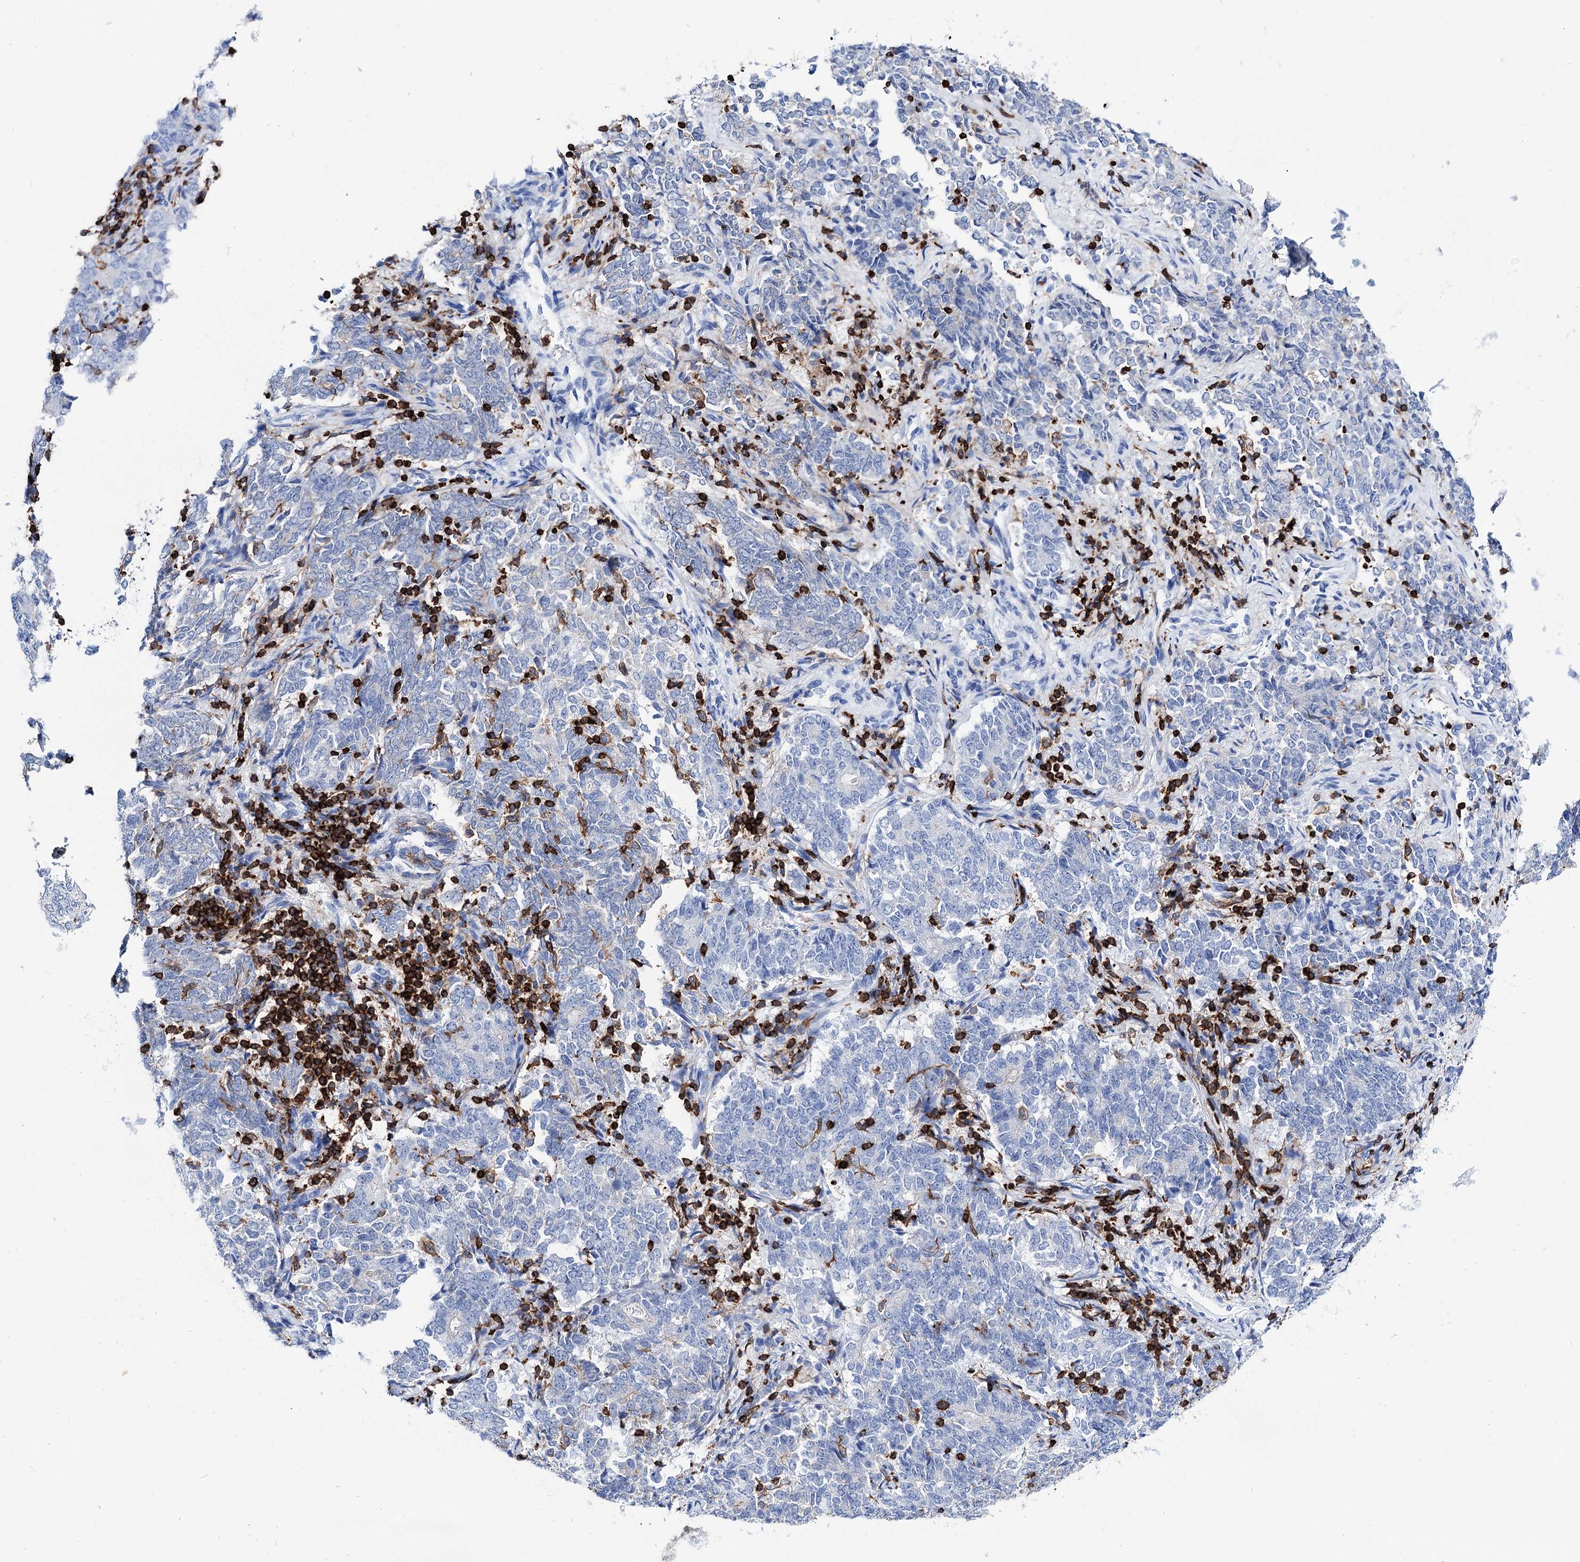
{"staining": {"intensity": "negative", "quantity": "none", "location": "none"}, "tissue": "endometrial cancer", "cell_type": "Tumor cells", "image_type": "cancer", "snomed": [{"axis": "morphology", "description": "Adenocarcinoma, NOS"}, {"axis": "topography", "description": "Endometrium"}], "caption": "Endometrial cancer (adenocarcinoma) was stained to show a protein in brown. There is no significant positivity in tumor cells. (DAB immunohistochemistry (IHC) visualized using brightfield microscopy, high magnification).", "gene": "DEF6", "patient": {"sex": "female", "age": 80}}